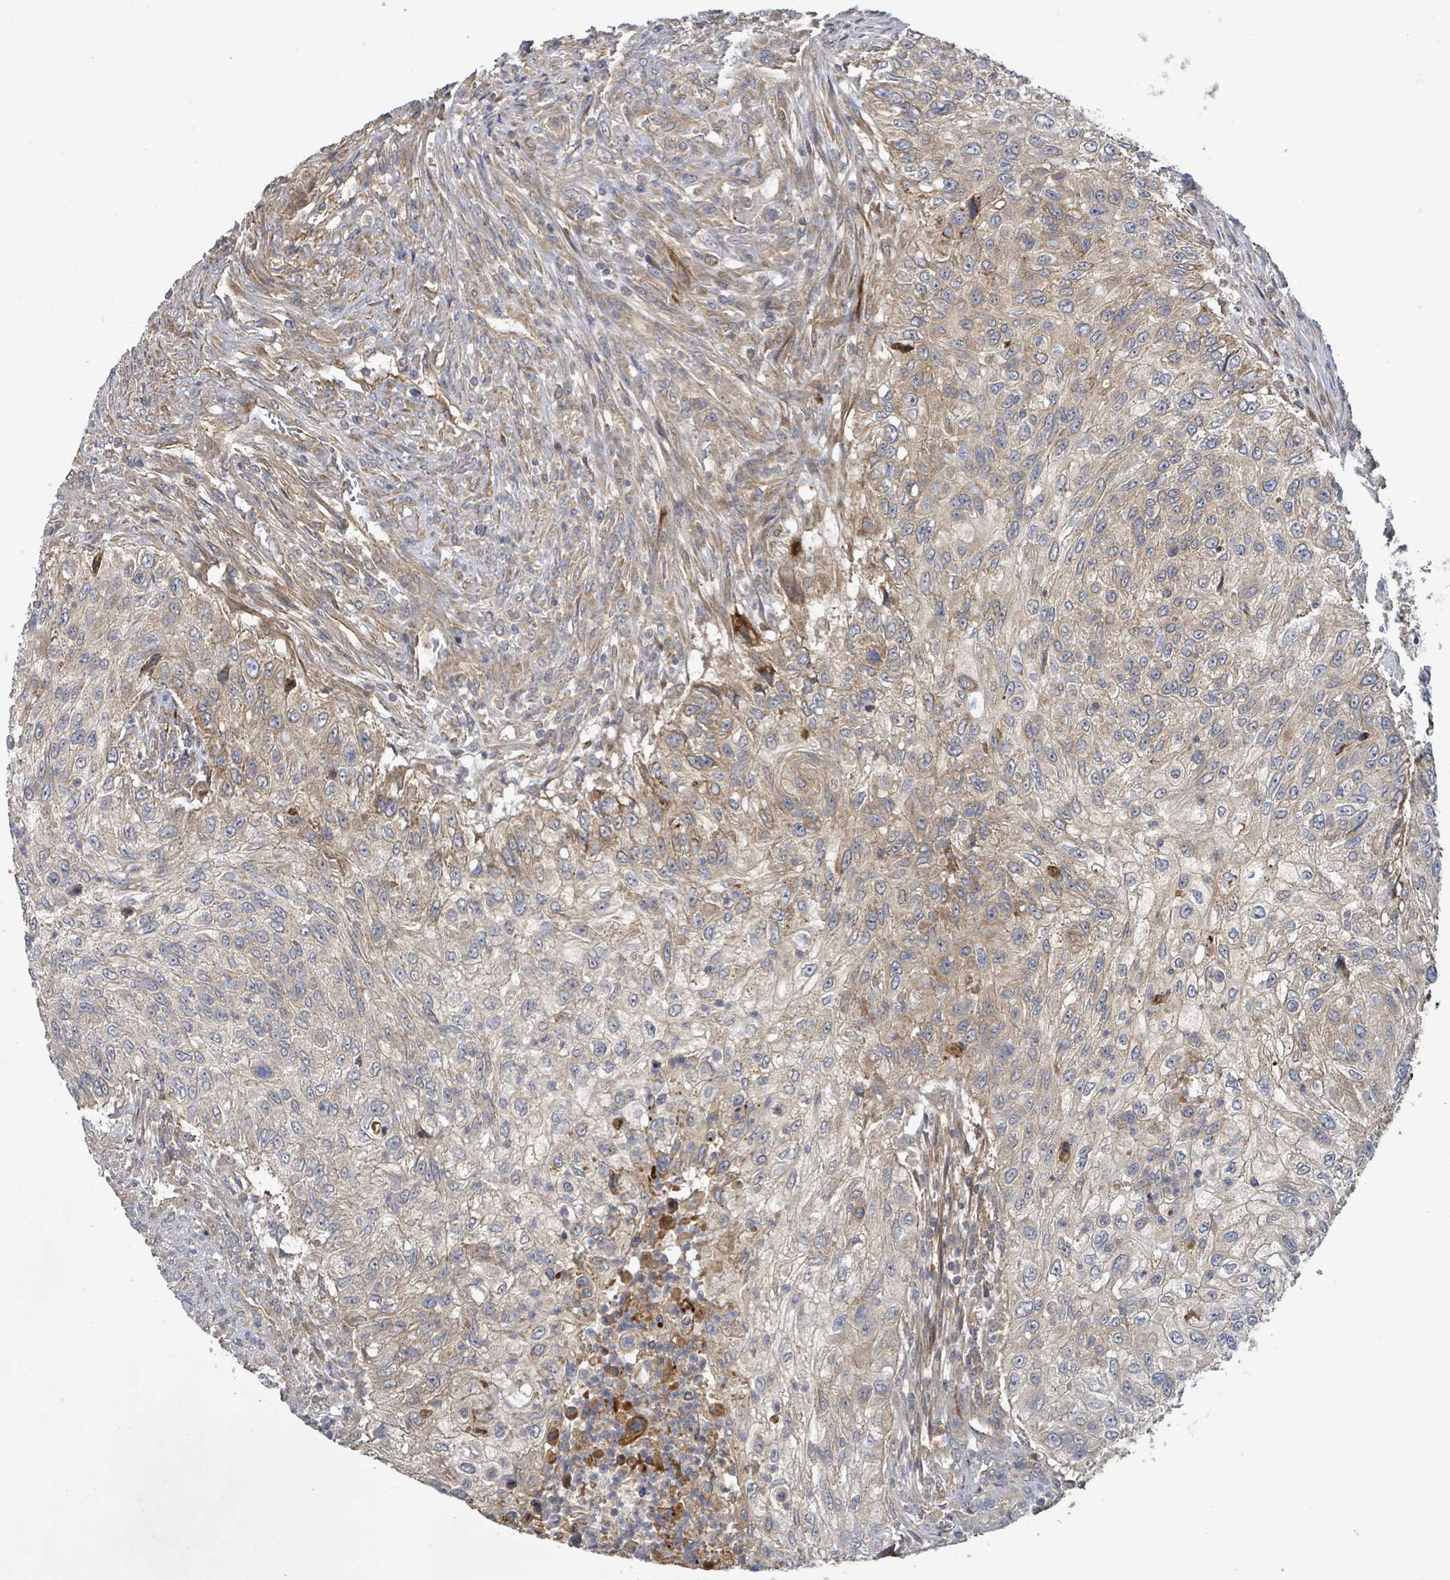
{"staining": {"intensity": "weak", "quantity": "25%-75%", "location": "cytoplasmic/membranous"}, "tissue": "urothelial cancer", "cell_type": "Tumor cells", "image_type": "cancer", "snomed": [{"axis": "morphology", "description": "Urothelial carcinoma, High grade"}, {"axis": "topography", "description": "Urinary bladder"}], "caption": "A brown stain highlights weak cytoplasmic/membranous expression of a protein in high-grade urothelial carcinoma tumor cells.", "gene": "STARD4", "patient": {"sex": "female", "age": 60}}